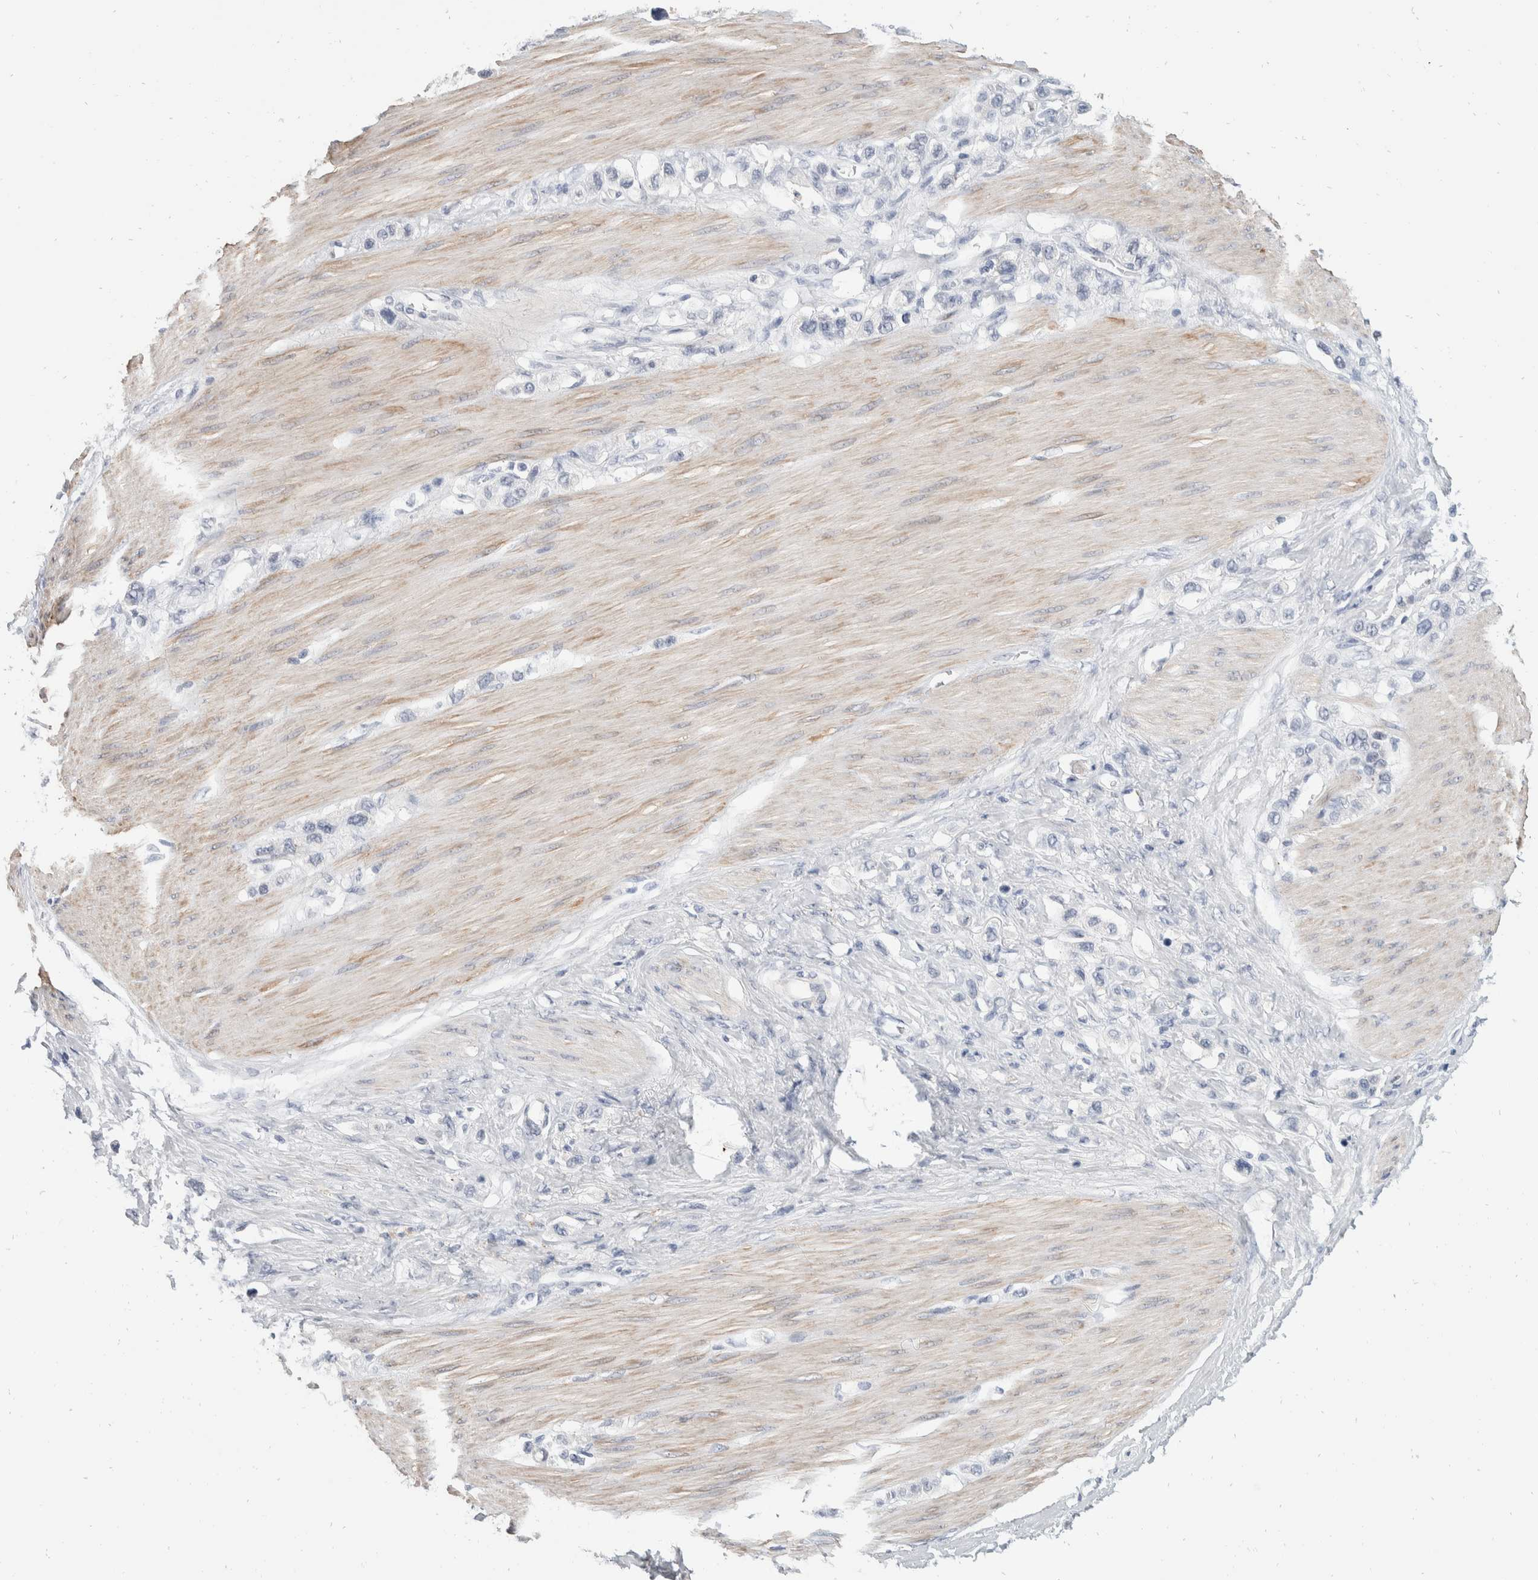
{"staining": {"intensity": "negative", "quantity": "none", "location": "none"}, "tissue": "stomach cancer", "cell_type": "Tumor cells", "image_type": "cancer", "snomed": [{"axis": "morphology", "description": "Adenocarcinoma, NOS"}, {"axis": "topography", "description": "Stomach"}], "caption": "Immunohistochemical staining of adenocarcinoma (stomach) demonstrates no significant positivity in tumor cells.", "gene": "CATSPERD", "patient": {"sex": "female", "age": 65}}